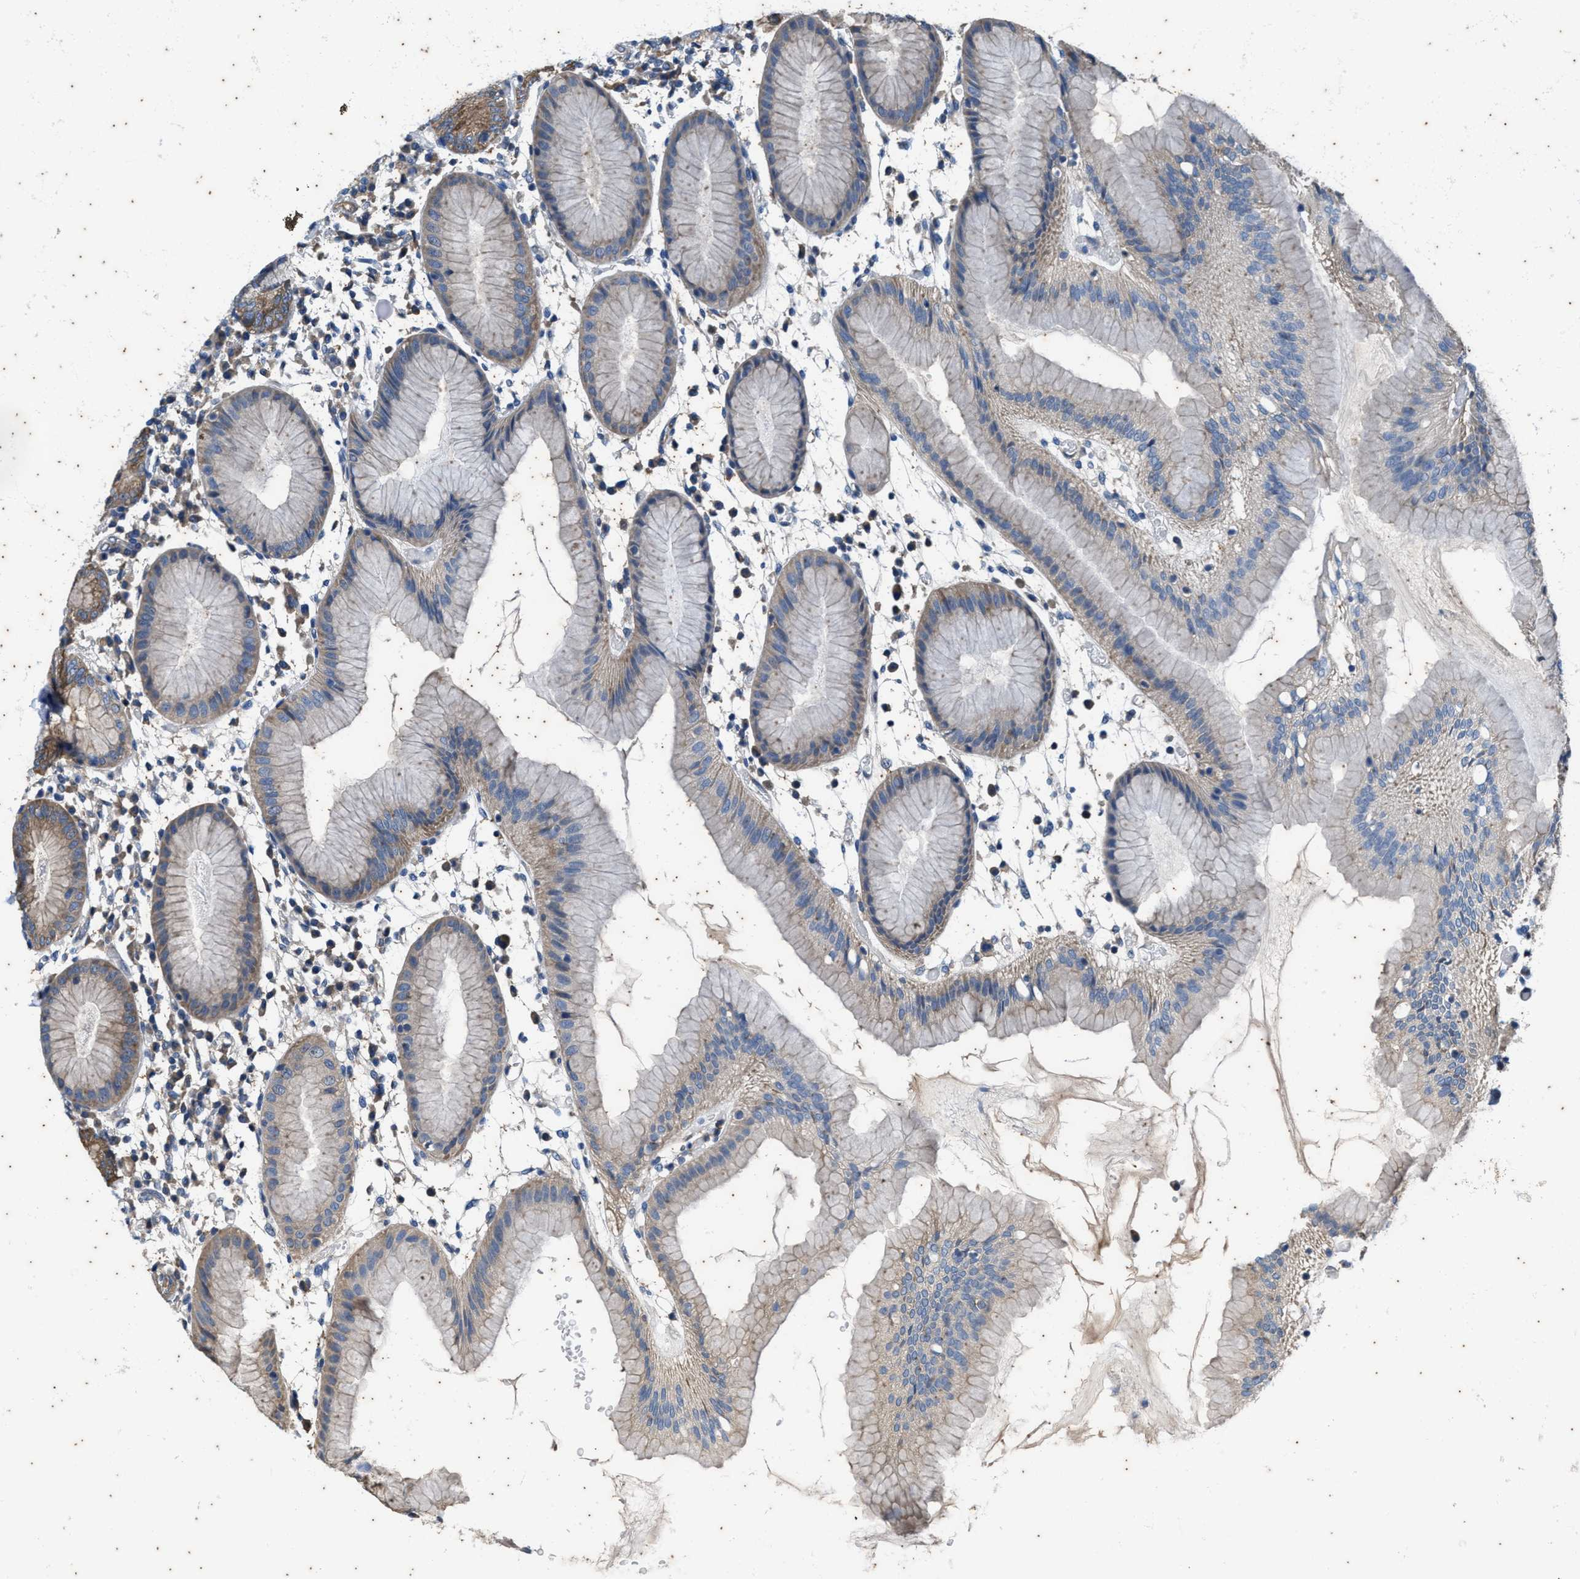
{"staining": {"intensity": "weak", "quantity": "25%-75%", "location": "cytoplasmic/membranous"}, "tissue": "stomach", "cell_type": "Glandular cells", "image_type": "normal", "snomed": [{"axis": "morphology", "description": "Normal tissue, NOS"}, {"axis": "topography", "description": "Stomach"}, {"axis": "topography", "description": "Stomach, lower"}], "caption": "High-power microscopy captured an IHC micrograph of benign stomach, revealing weak cytoplasmic/membranous expression in about 25%-75% of glandular cells.", "gene": "COX19", "patient": {"sex": "female", "age": 75}}